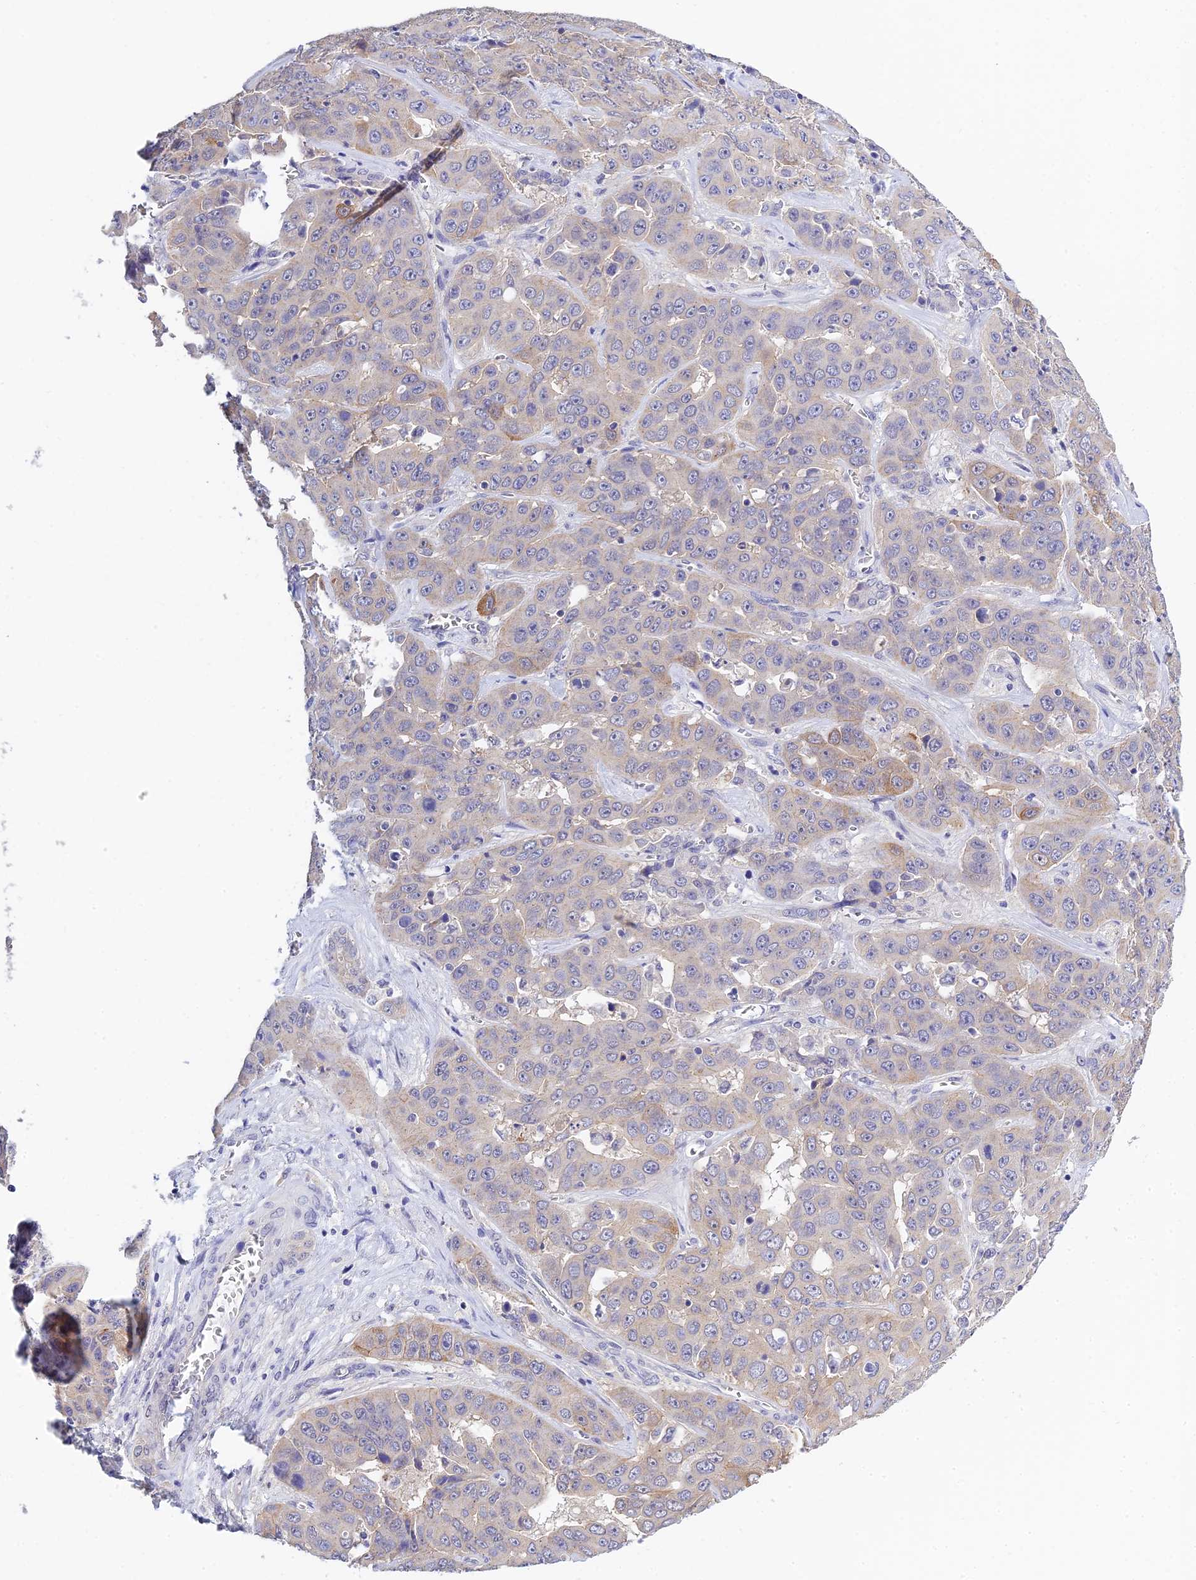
{"staining": {"intensity": "weak", "quantity": "<25%", "location": "cytoplasmic/membranous"}, "tissue": "liver cancer", "cell_type": "Tumor cells", "image_type": "cancer", "snomed": [{"axis": "morphology", "description": "Cholangiocarcinoma"}, {"axis": "topography", "description": "Liver"}], "caption": "An IHC image of liver cancer is shown. There is no staining in tumor cells of liver cancer.", "gene": "HOXB1", "patient": {"sex": "female", "age": 52}}